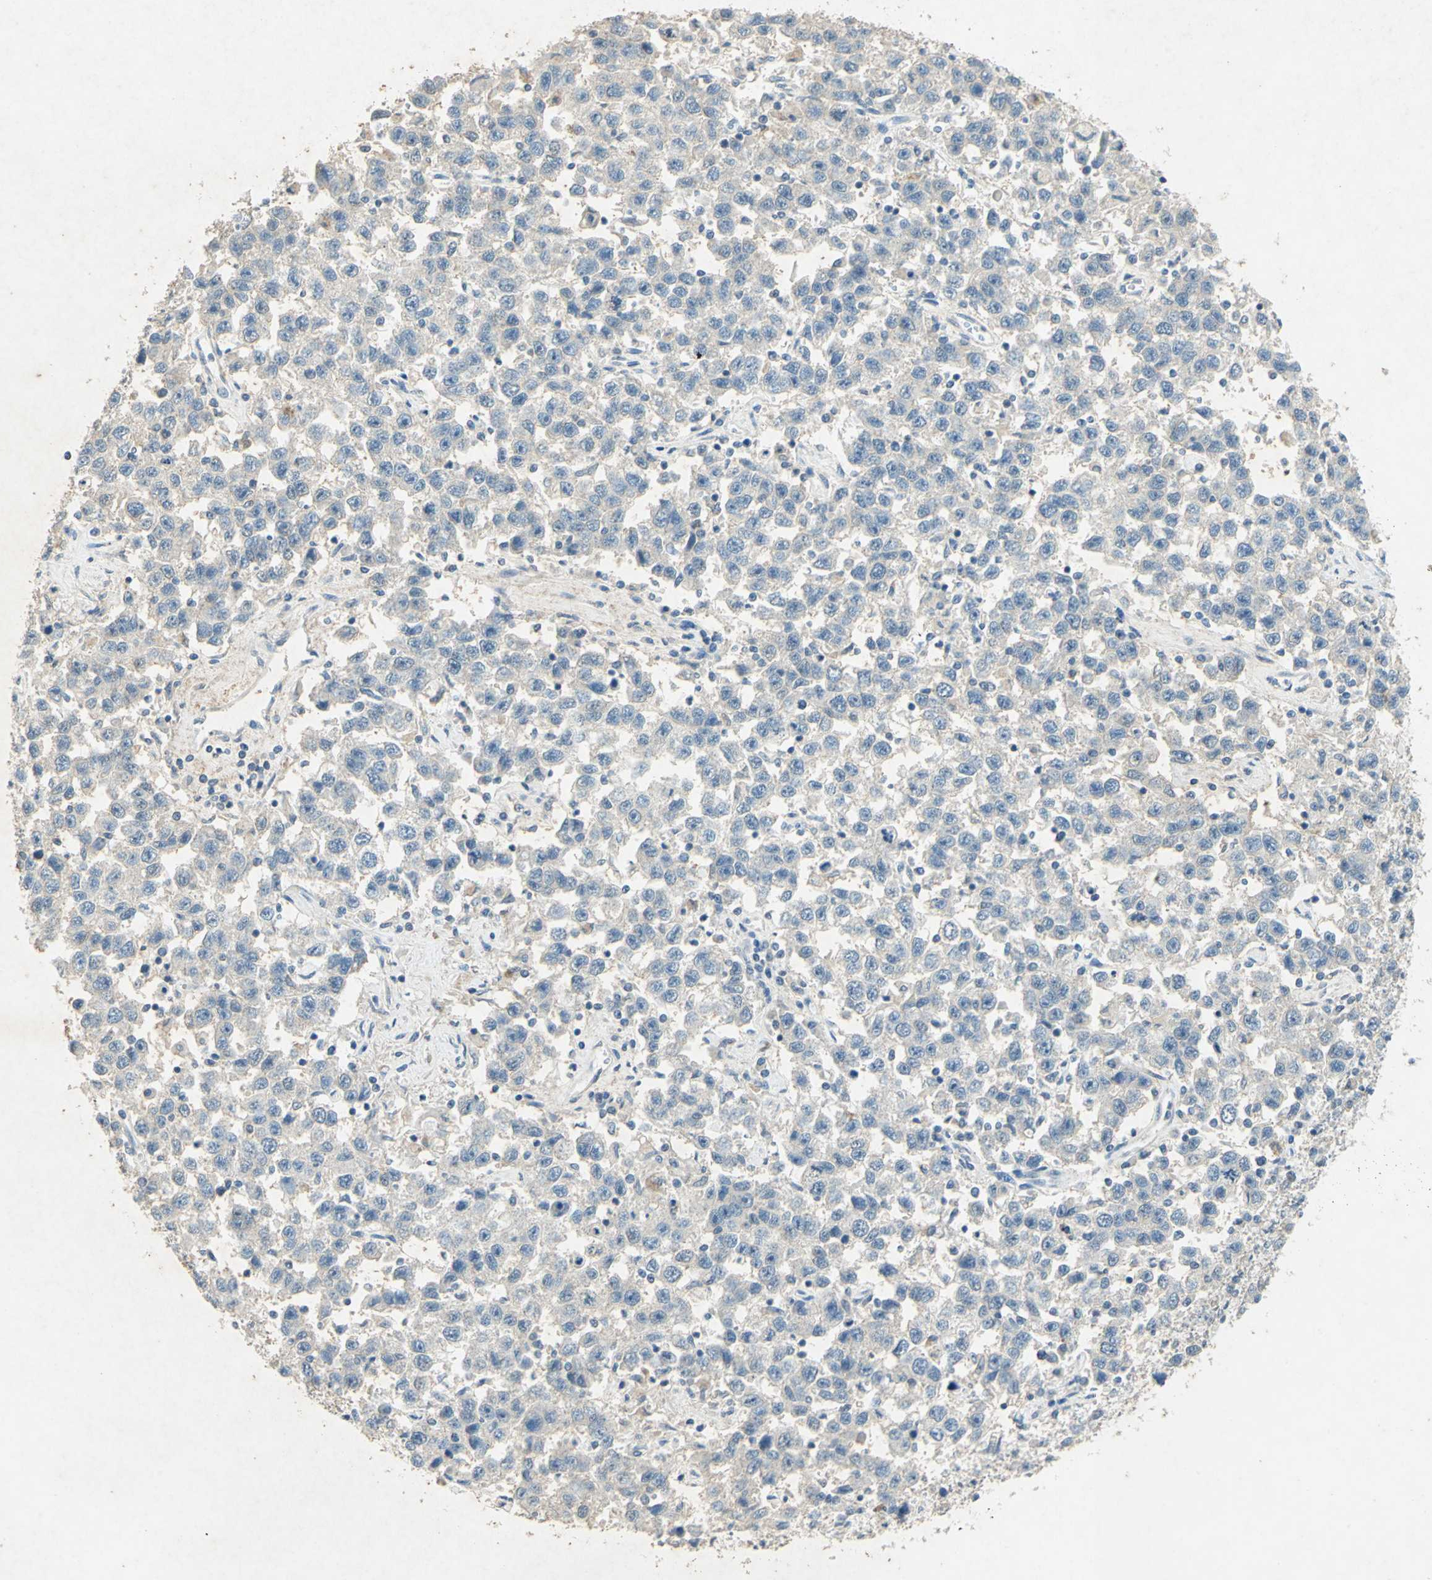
{"staining": {"intensity": "negative", "quantity": "none", "location": "none"}, "tissue": "testis cancer", "cell_type": "Tumor cells", "image_type": "cancer", "snomed": [{"axis": "morphology", "description": "Seminoma, NOS"}, {"axis": "topography", "description": "Testis"}], "caption": "Histopathology image shows no protein staining in tumor cells of testis seminoma tissue.", "gene": "CAMK2B", "patient": {"sex": "male", "age": 41}}